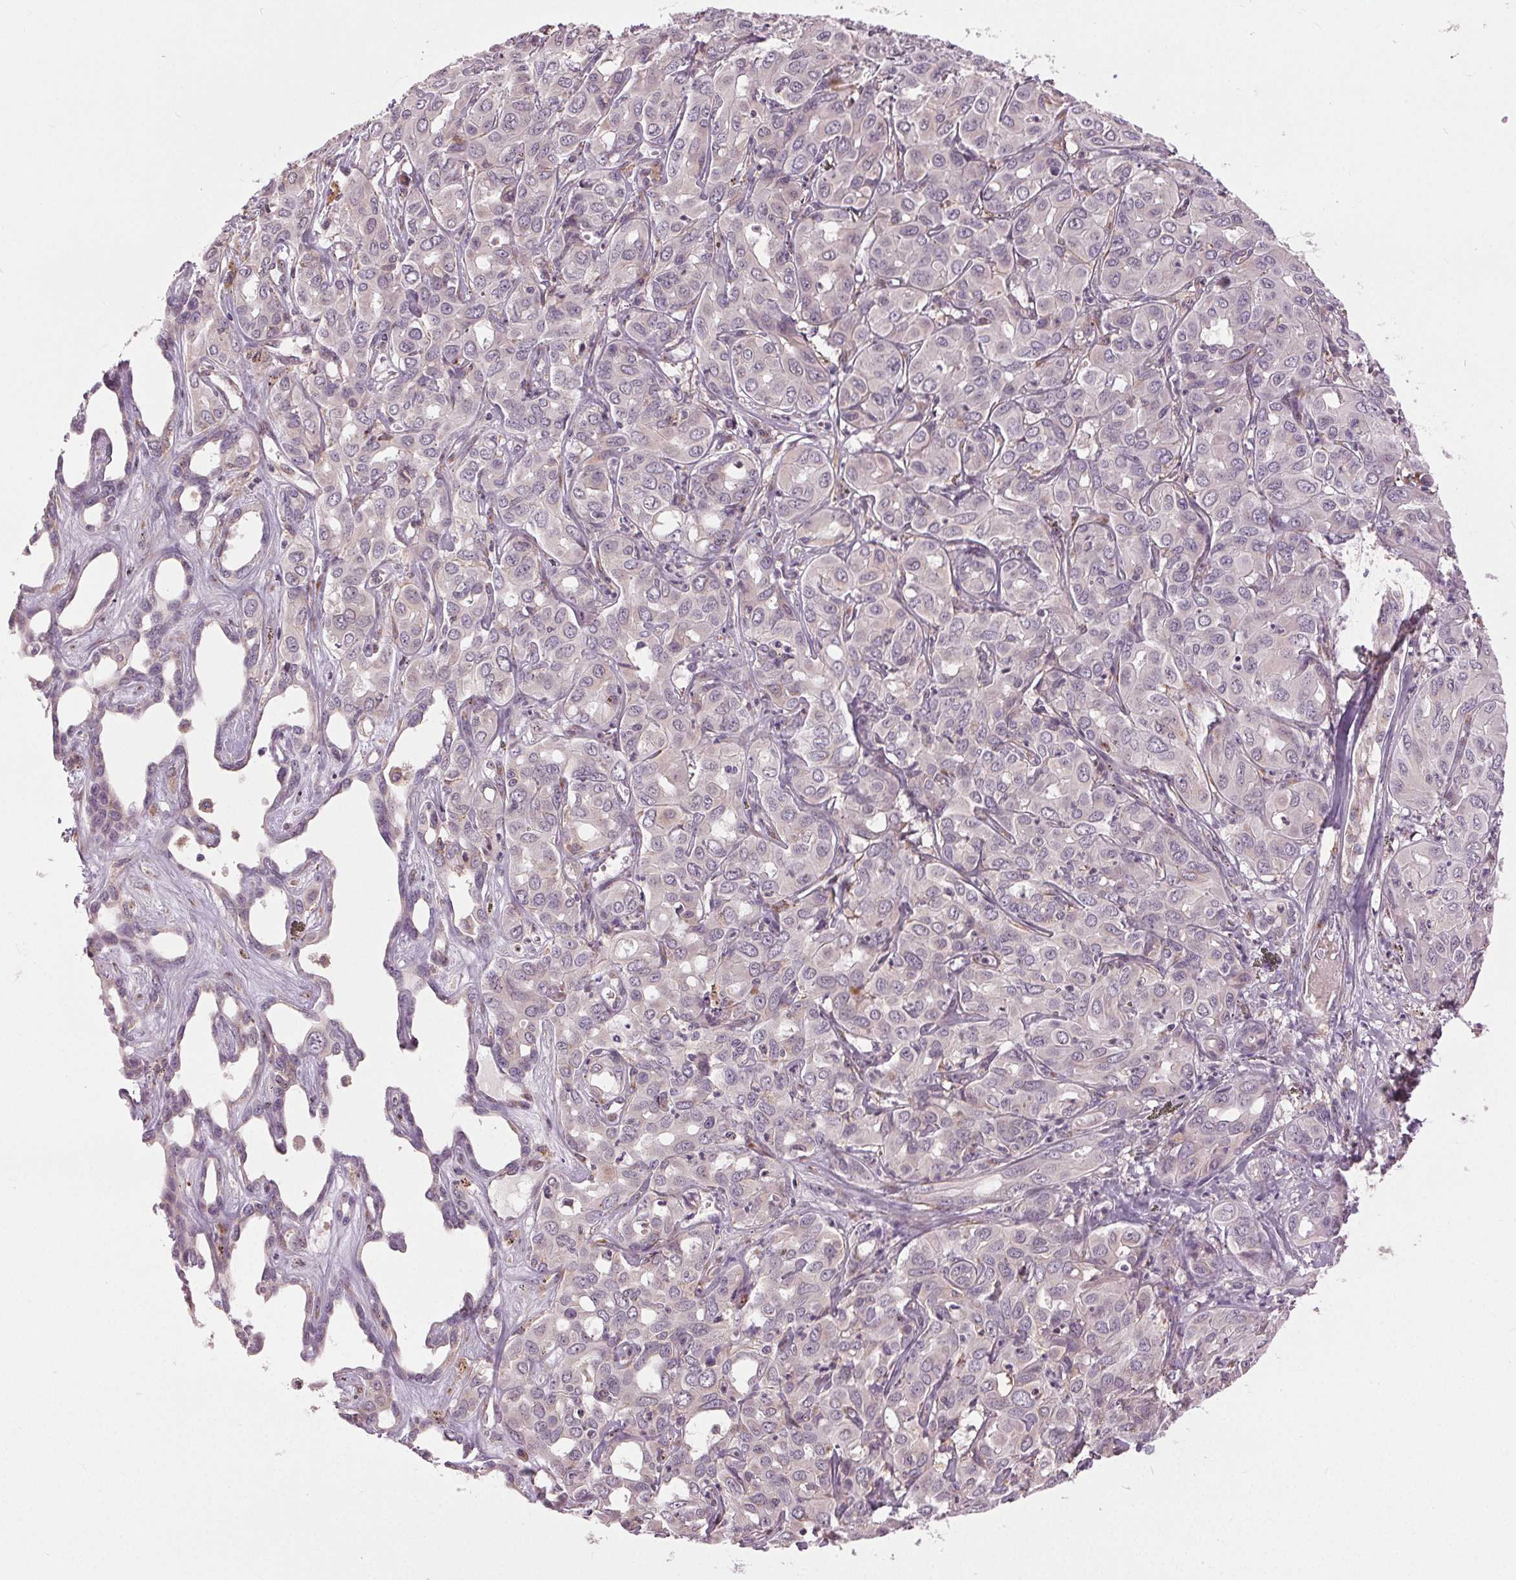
{"staining": {"intensity": "negative", "quantity": "none", "location": "none"}, "tissue": "liver cancer", "cell_type": "Tumor cells", "image_type": "cancer", "snomed": [{"axis": "morphology", "description": "Cholangiocarcinoma"}, {"axis": "topography", "description": "Liver"}], "caption": "Immunohistochemistry (IHC) of human cholangiocarcinoma (liver) exhibits no staining in tumor cells.", "gene": "BSDC1", "patient": {"sex": "female", "age": 60}}